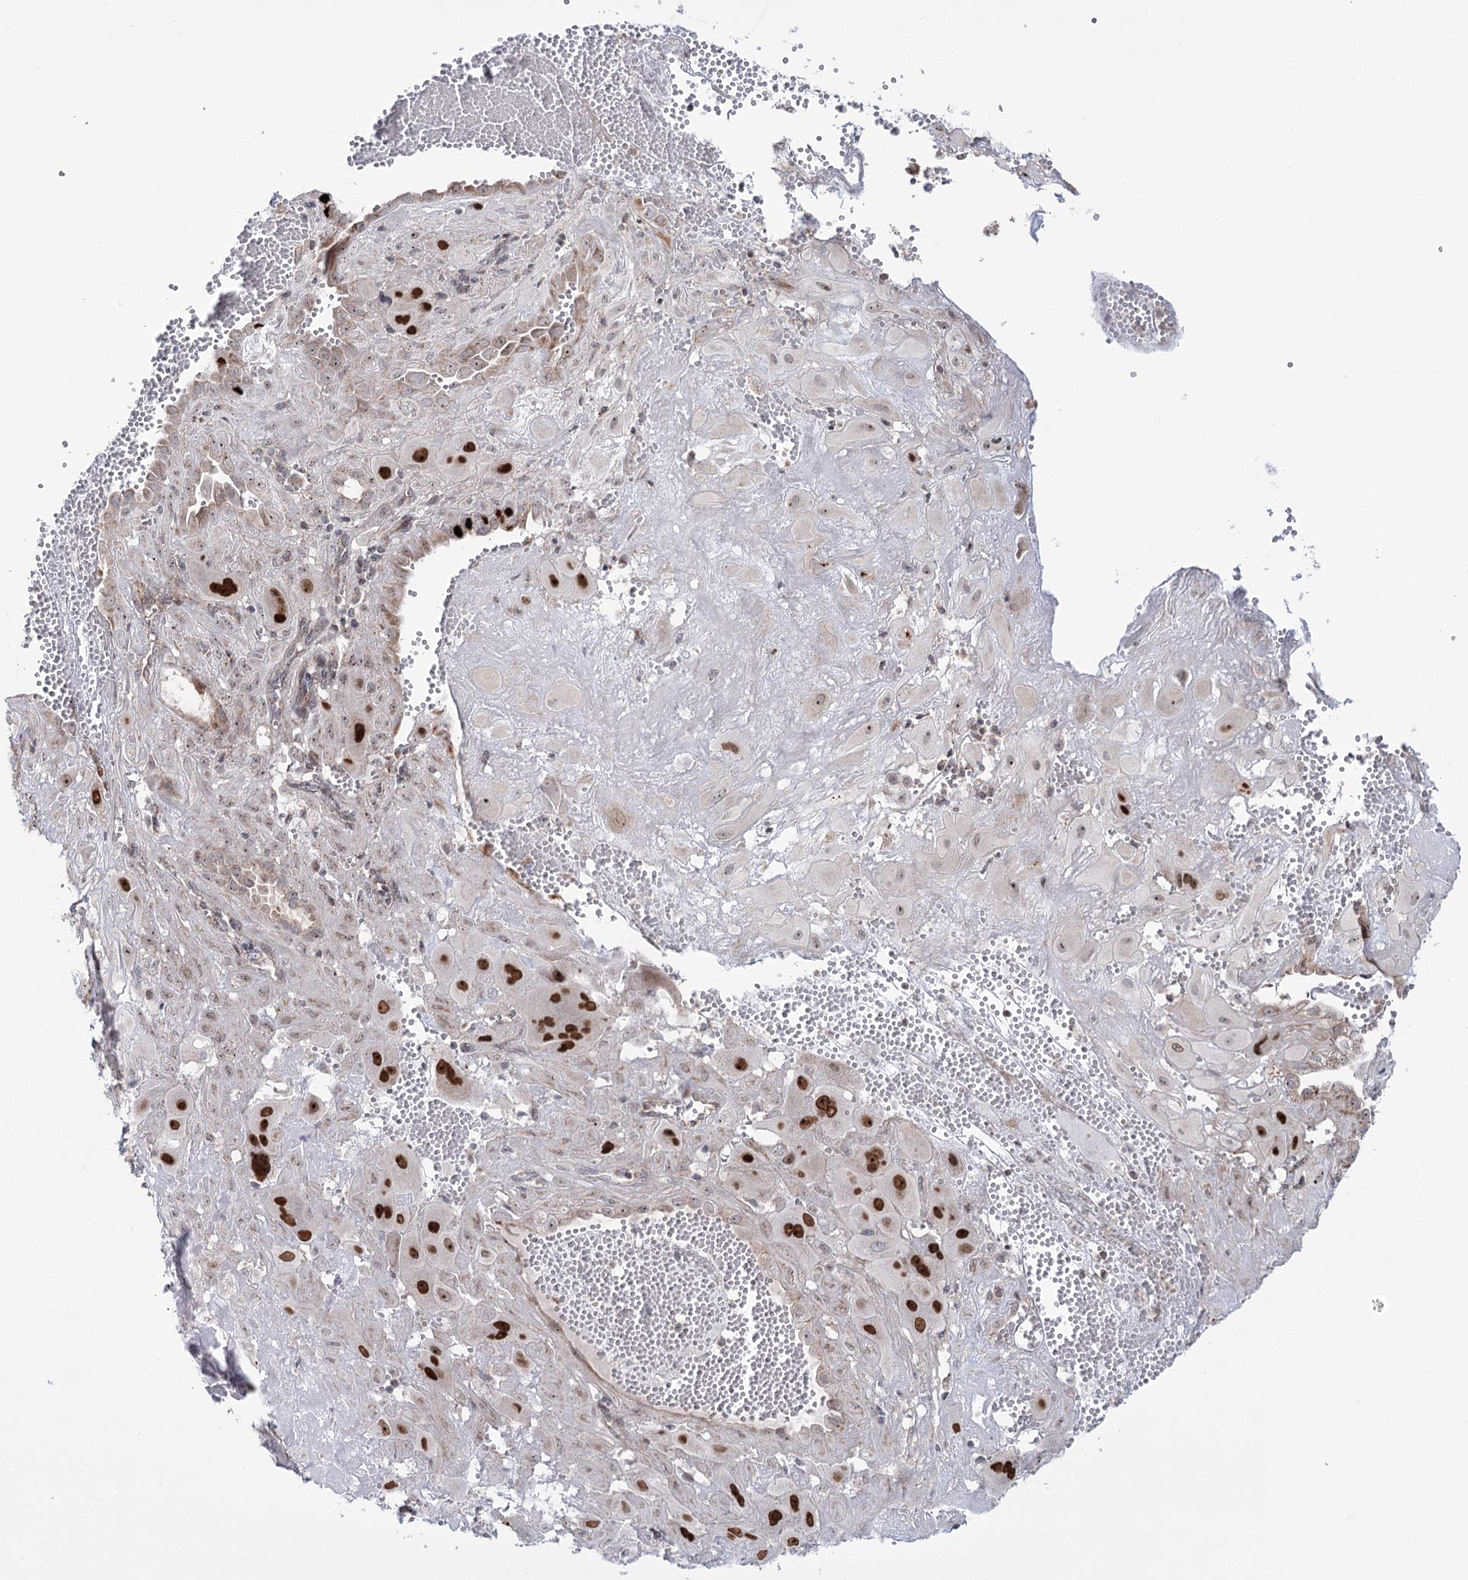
{"staining": {"intensity": "strong", "quantity": ">75%", "location": "nuclear"}, "tissue": "cervical cancer", "cell_type": "Tumor cells", "image_type": "cancer", "snomed": [{"axis": "morphology", "description": "Squamous cell carcinoma, NOS"}, {"axis": "topography", "description": "Cervix"}], "caption": "About >75% of tumor cells in cervical cancer exhibit strong nuclear protein staining as visualized by brown immunohistochemical staining.", "gene": "STEEP1", "patient": {"sex": "female", "age": 34}}